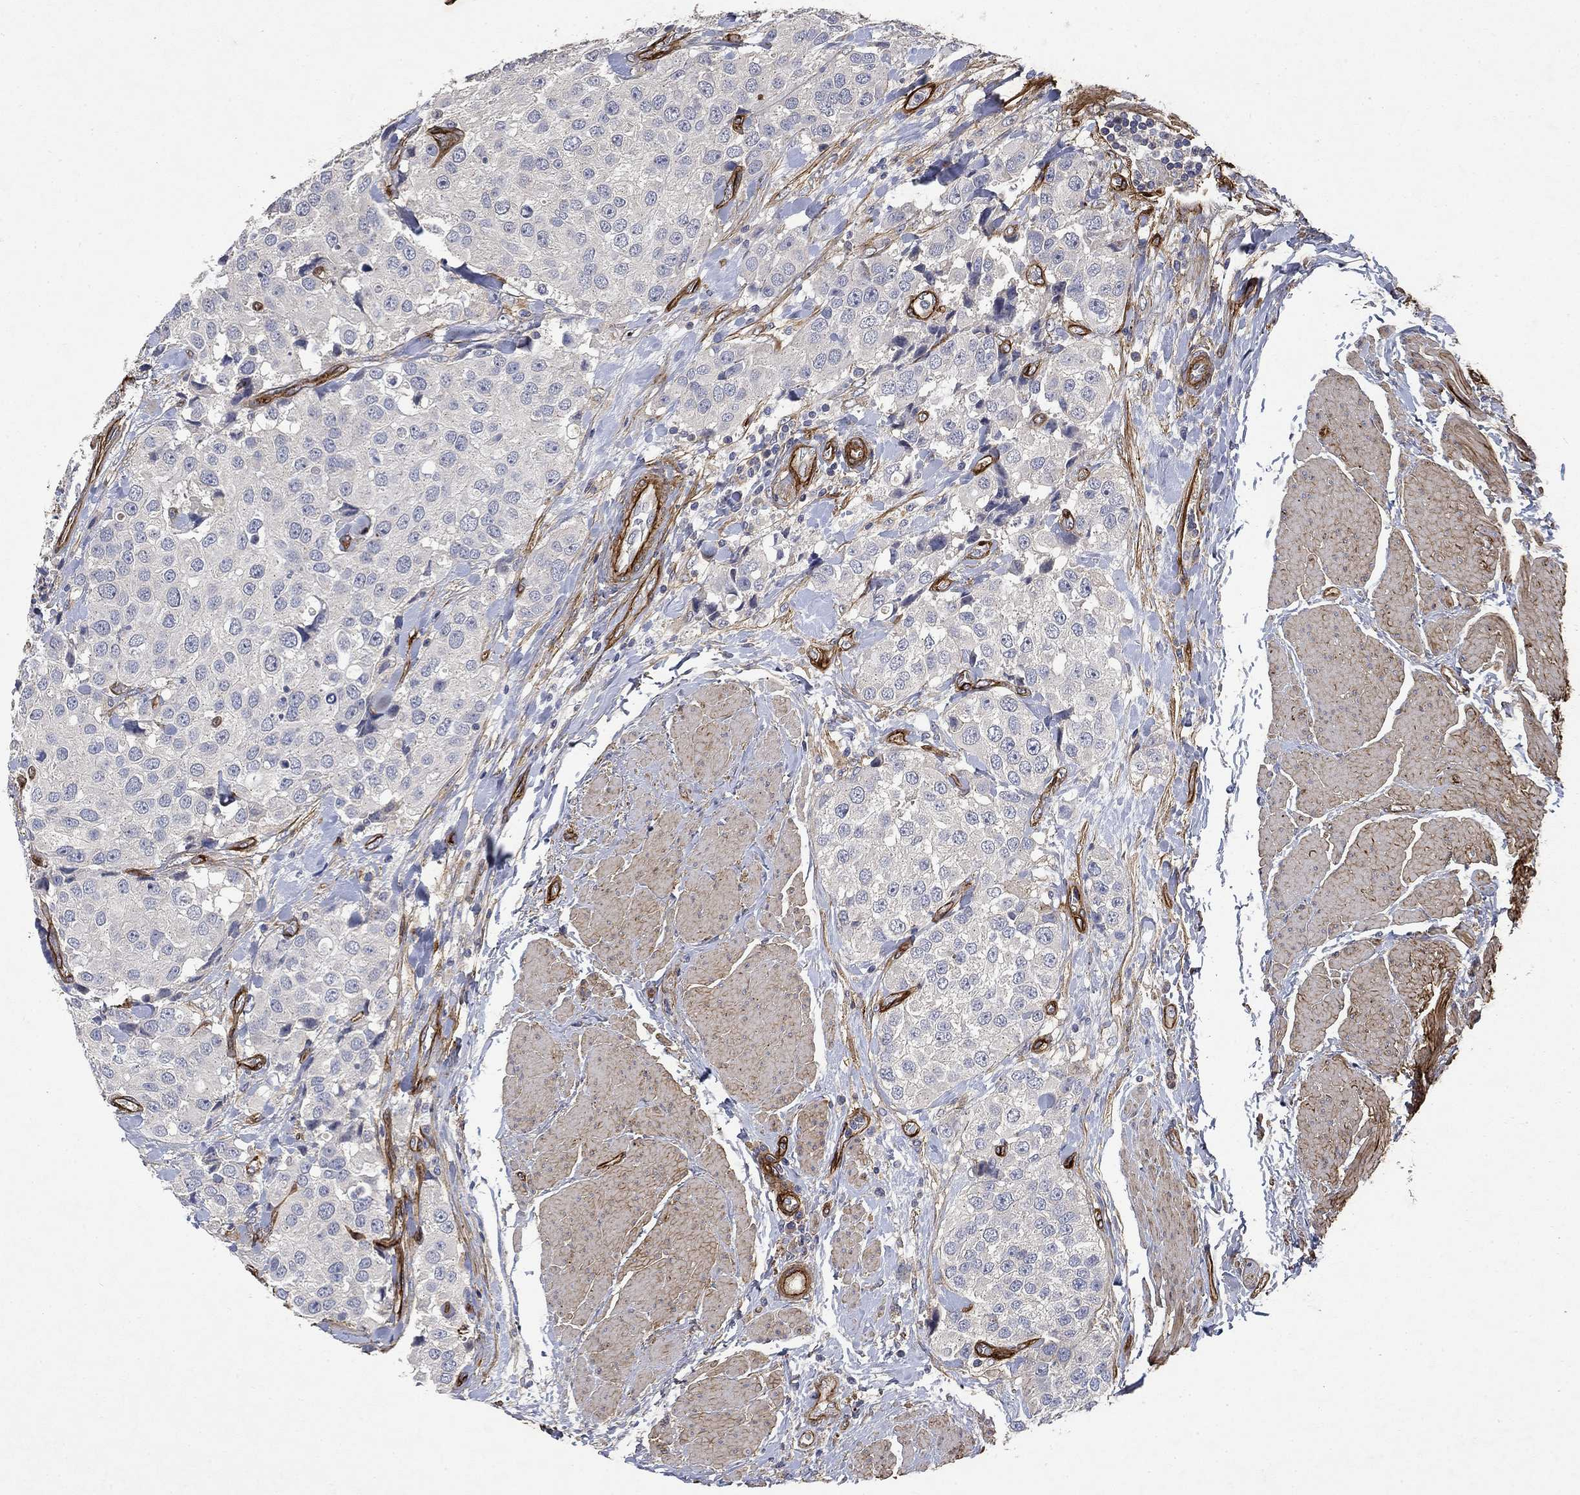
{"staining": {"intensity": "negative", "quantity": "none", "location": "none"}, "tissue": "urothelial cancer", "cell_type": "Tumor cells", "image_type": "cancer", "snomed": [{"axis": "morphology", "description": "Urothelial carcinoma, High grade"}, {"axis": "topography", "description": "Urinary bladder"}], "caption": "DAB immunohistochemical staining of human urothelial cancer demonstrates no significant staining in tumor cells.", "gene": "COL4A2", "patient": {"sex": "female", "age": 64}}